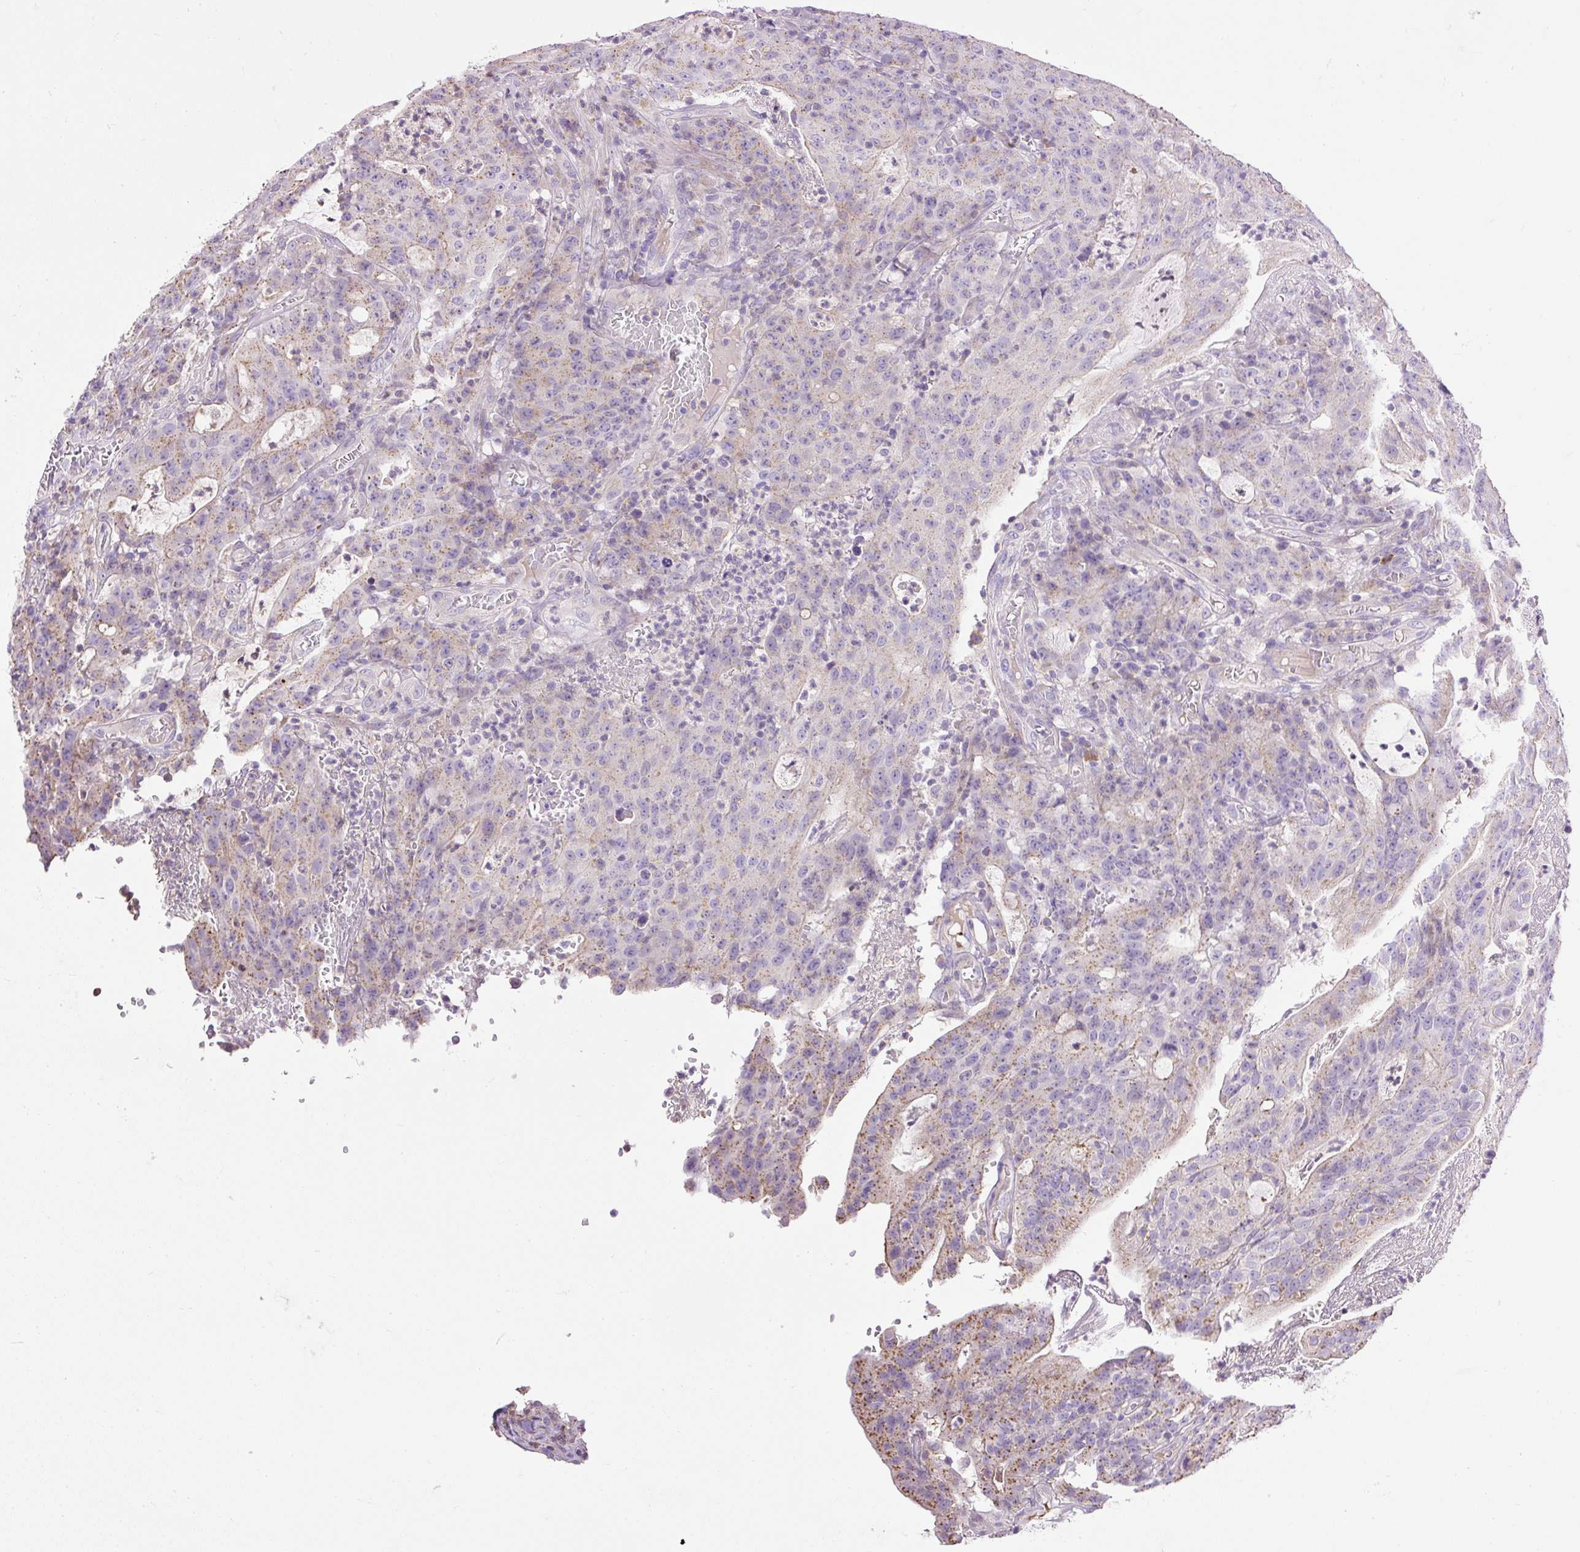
{"staining": {"intensity": "moderate", "quantity": "<25%", "location": "cytoplasmic/membranous"}, "tissue": "colorectal cancer", "cell_type": "Tumor cells", "image_type": "cancer", "snomed": [{"axis": "morphology", "description": "Adenocarcinoma, NOS"}, {"axis": "topography", "description": "Colon"}], "caption": "This is an image of immunohistochemistry staining of colorectal adenocarcinoma, which shows moderate positivity in the cytoplasmic/membranous of tumor cells.", "gene": "CFAP47", "patient": {"sex": "male", "age": 83}}